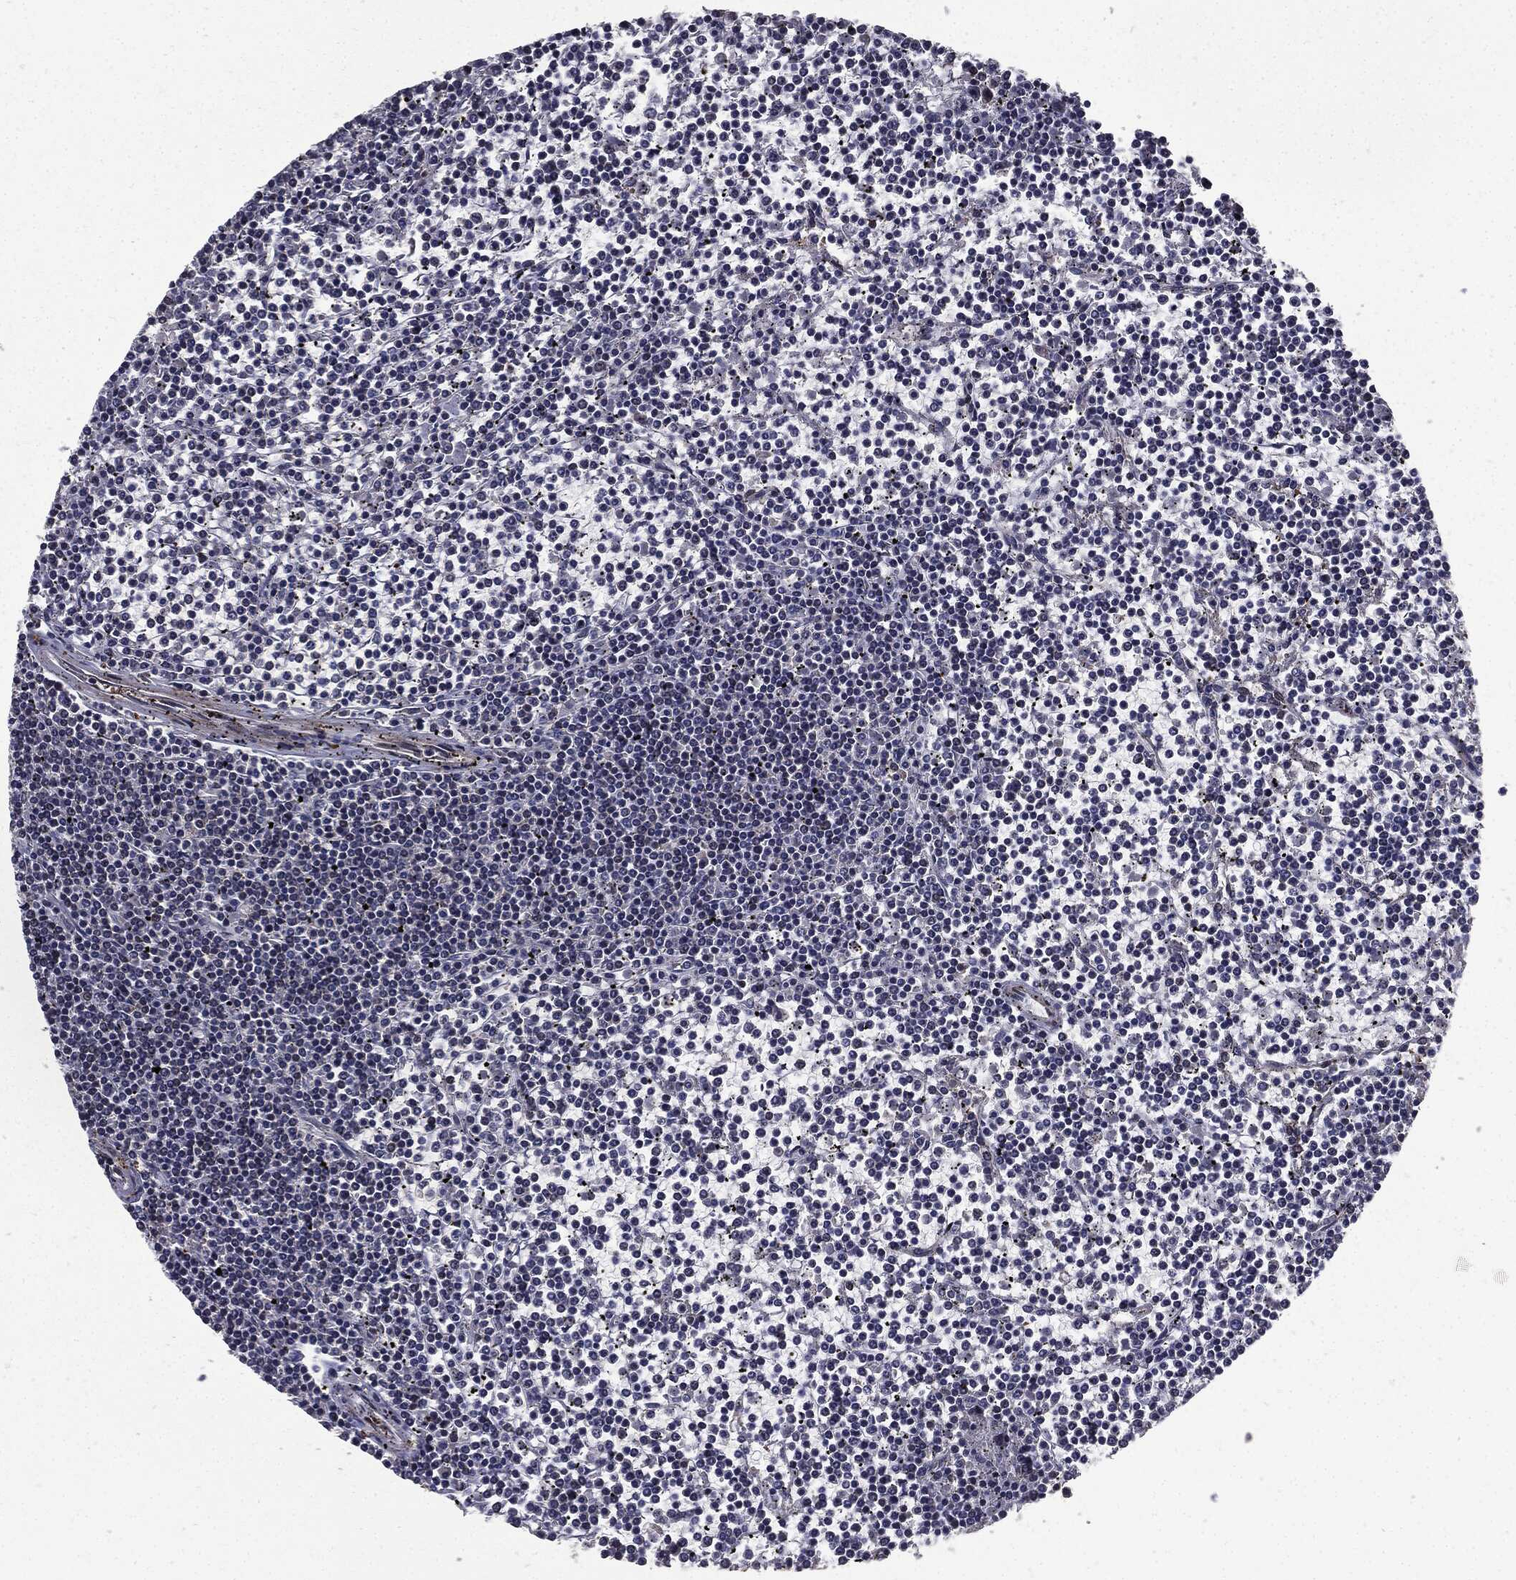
{"staining": {"intensity": "negative", "quantity": "none", "location": "none"}, "tissue": "lymphoma", "cell_type": "Tumor cells", "image_type": "cancer", "snomed": [{"axis": "morphology", "description": "Malignant lymphoma, non-Hodgkin's type, Low grade"}, {"axis": "topography", "description": "Spleen"}], "caption": "Immunohistochemistry of low-grade malignant lymphoma, non-Hodgkin's type reveals no positivity in tumor cells.", "gene": "PTPA", "patient": {"sex": "female", "age": 19}}